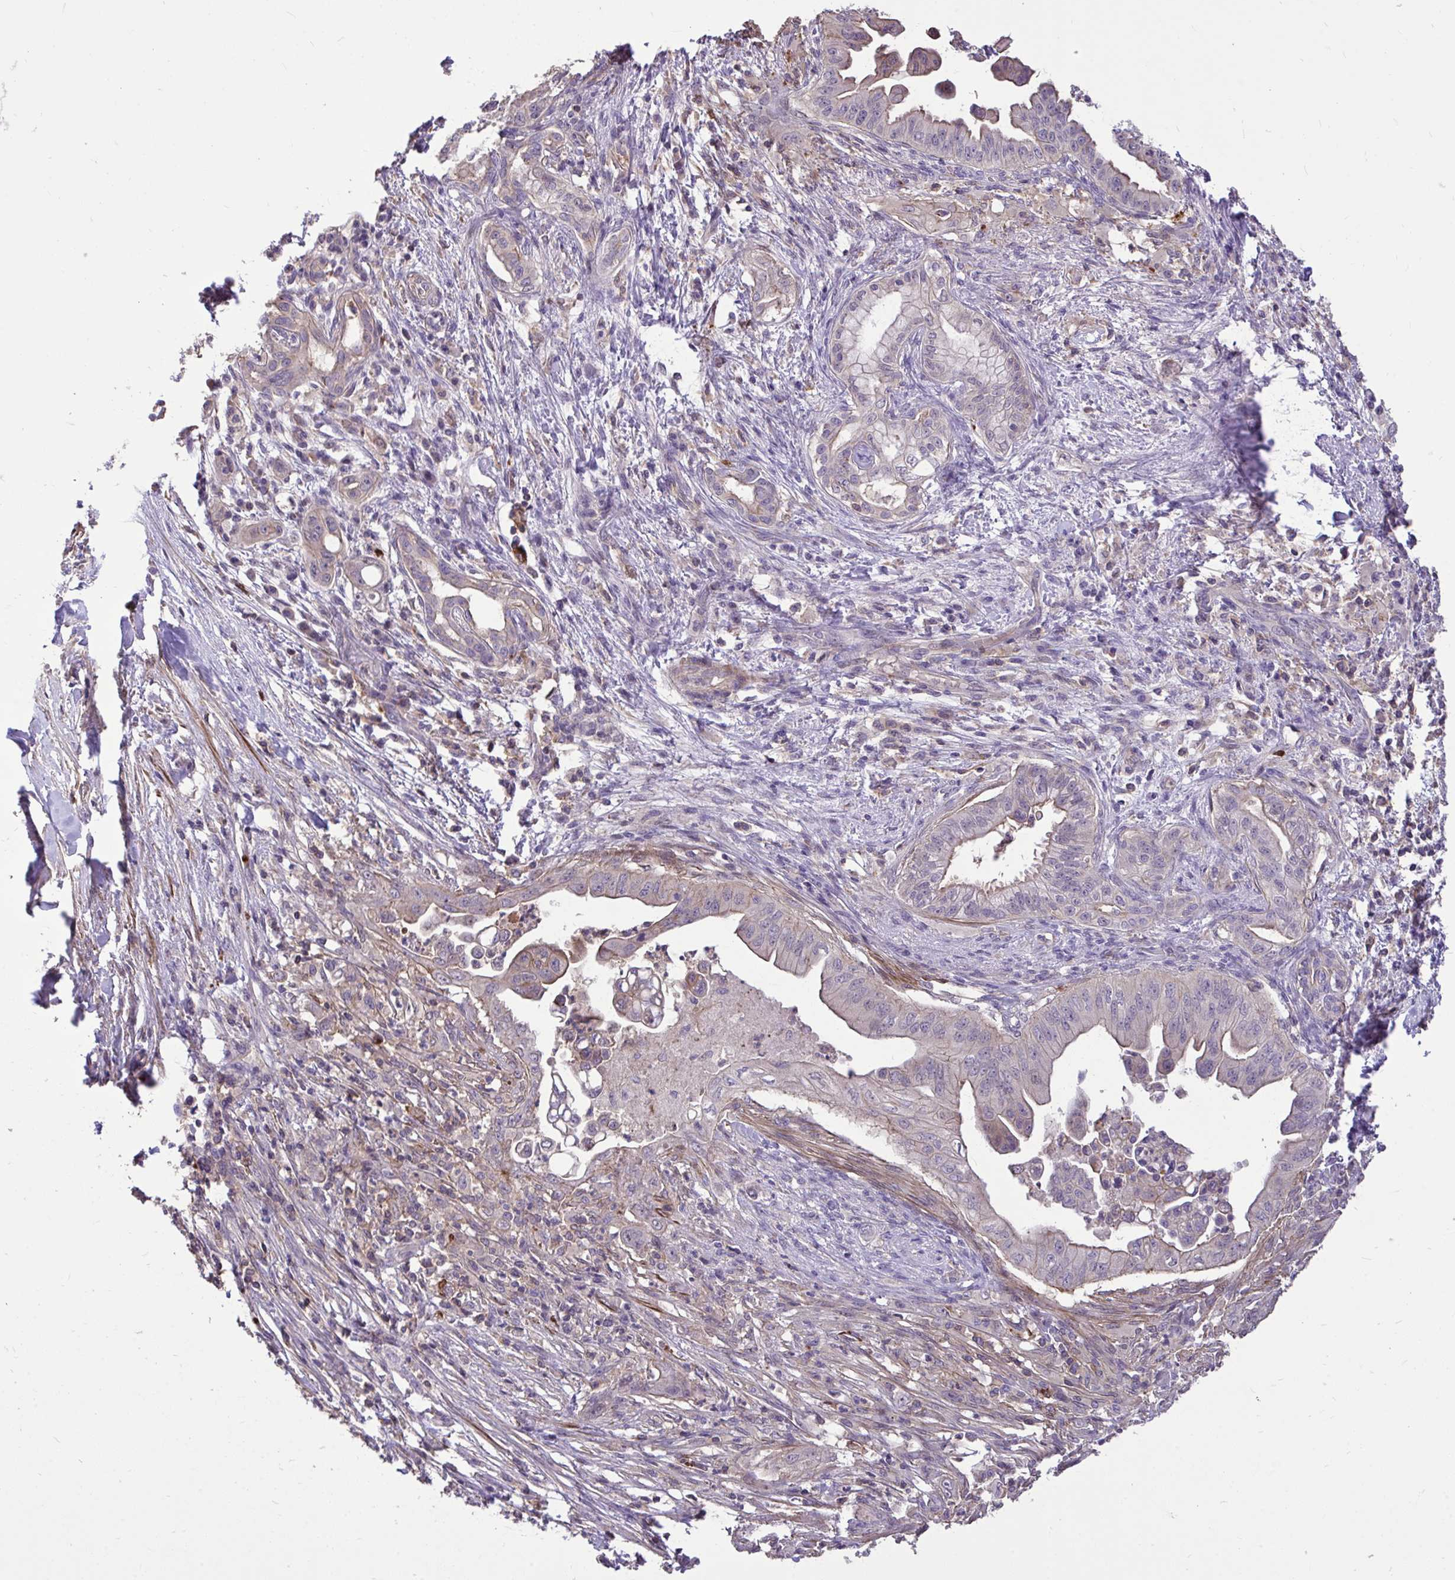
{"staining": {"intensity": "weak", "quantity": "25%-75%", "location": "cytoplasmic/membranous"}, "tissue": "pancreatic cancer", "cell_type": "Tumor cells", "image_type": "cancer", "snomed": [{"axis": "morphology", "description": "Adenocarcinoma, NOS"}, {"axis": "topography", "description": "Pancreas"}], "caption": "Weak cytoplasmic/membranous expression is present in approximately 25%-75% of tumor cells in adenocarcinoma (pancreatic).", "gene": "IGFL2", "patient": {"sex": "male", "age": 58}}